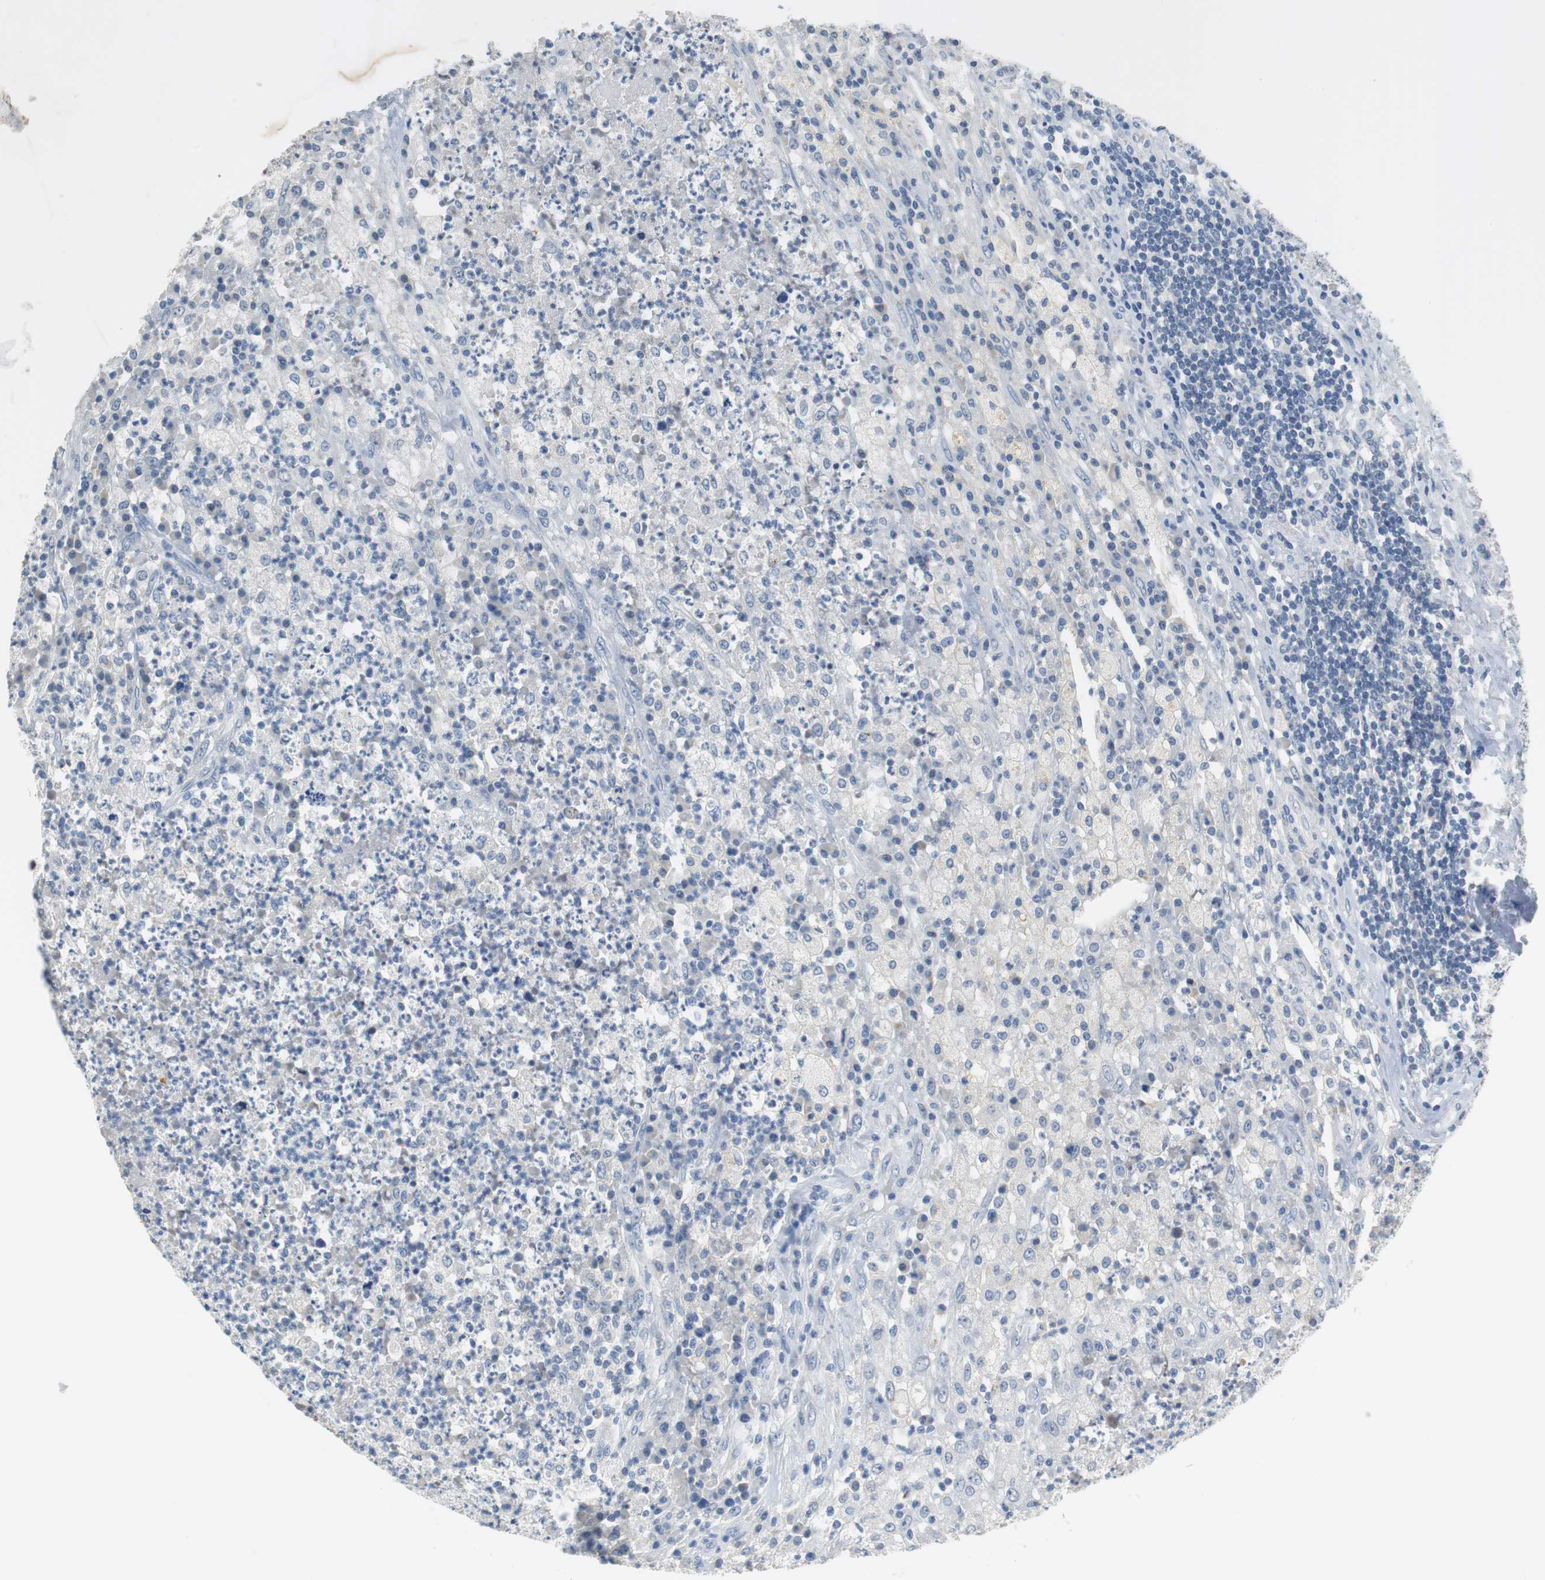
{"staining": {"intensity": "negative", "quantity": "none", "location": "none"}, "tissue": "testis cancer", "cell_type": "Tumor cells", "image_type": "cancer", "snomed": [{"axis": "morphology", "description": "Necrosis, NOS"}, {"axis": "morphology", "description": "Carcinoma, Embryonal, NOS"}, {"axis": "topography", "description": "Testis"}], "caption": "Tumor cells are negative for protein expression in human testis cancer (embryonal carcinoma).", "gene": "MUC7", "patient": {"sex": "male", "age": 19}}